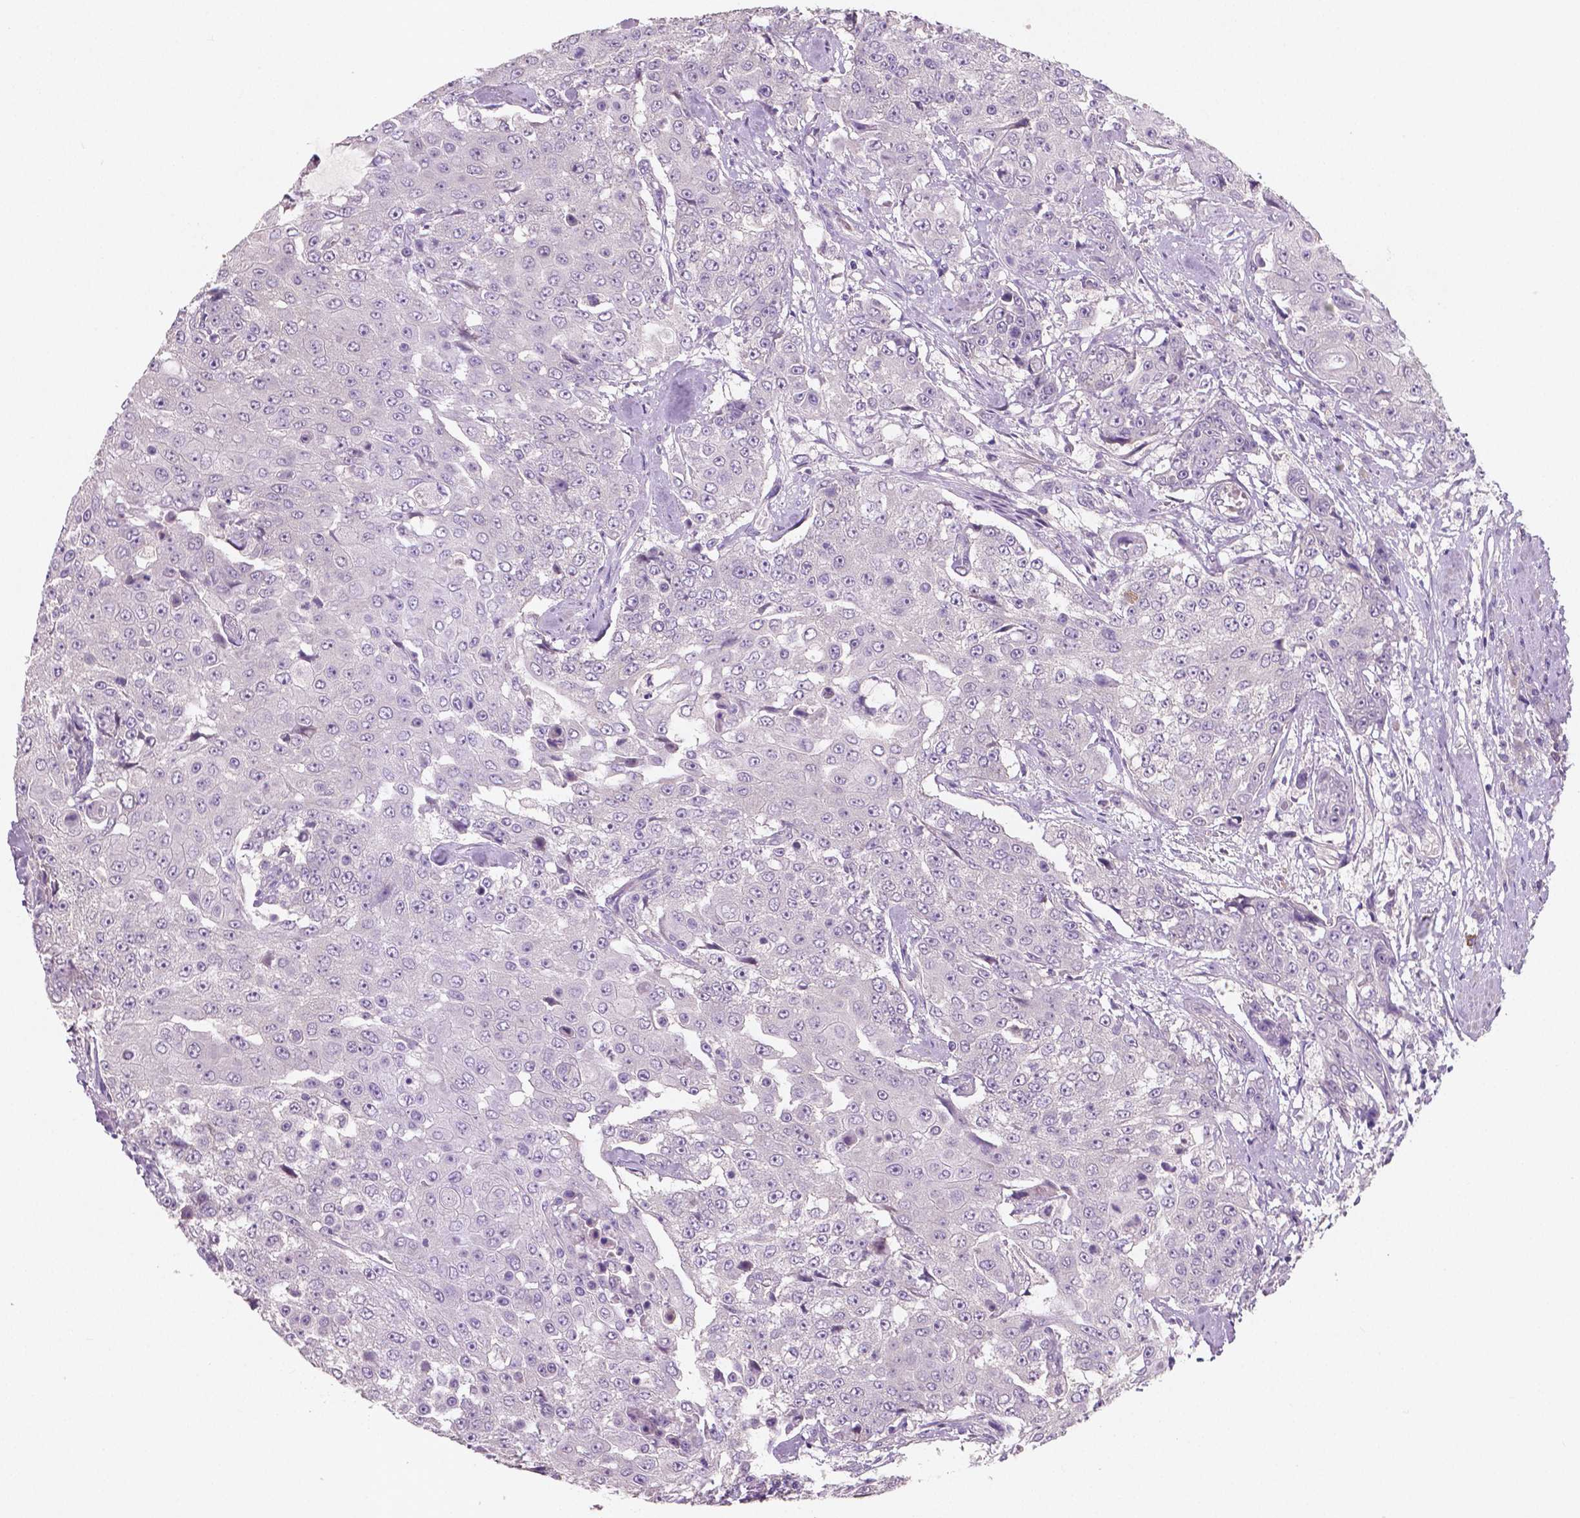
{"staining": {"intensity": "negative", "quantity": "none", "location": "none"}, "tissue": "urothelial cancer", "cell_type": "Tumor cells", "image_type": "cancer", "snomed": [{"axis": "morphology", "description": "Urothelial carcinoma, High grade"}, {"axis": "topography", "description": "Urinary bladder"}], "caption": "The image exhibits no staining of tumor cells in high-grade urothelial carcinoma.", "gene": "LSM14B", "patient": {"sex": "female", "age": 63}}